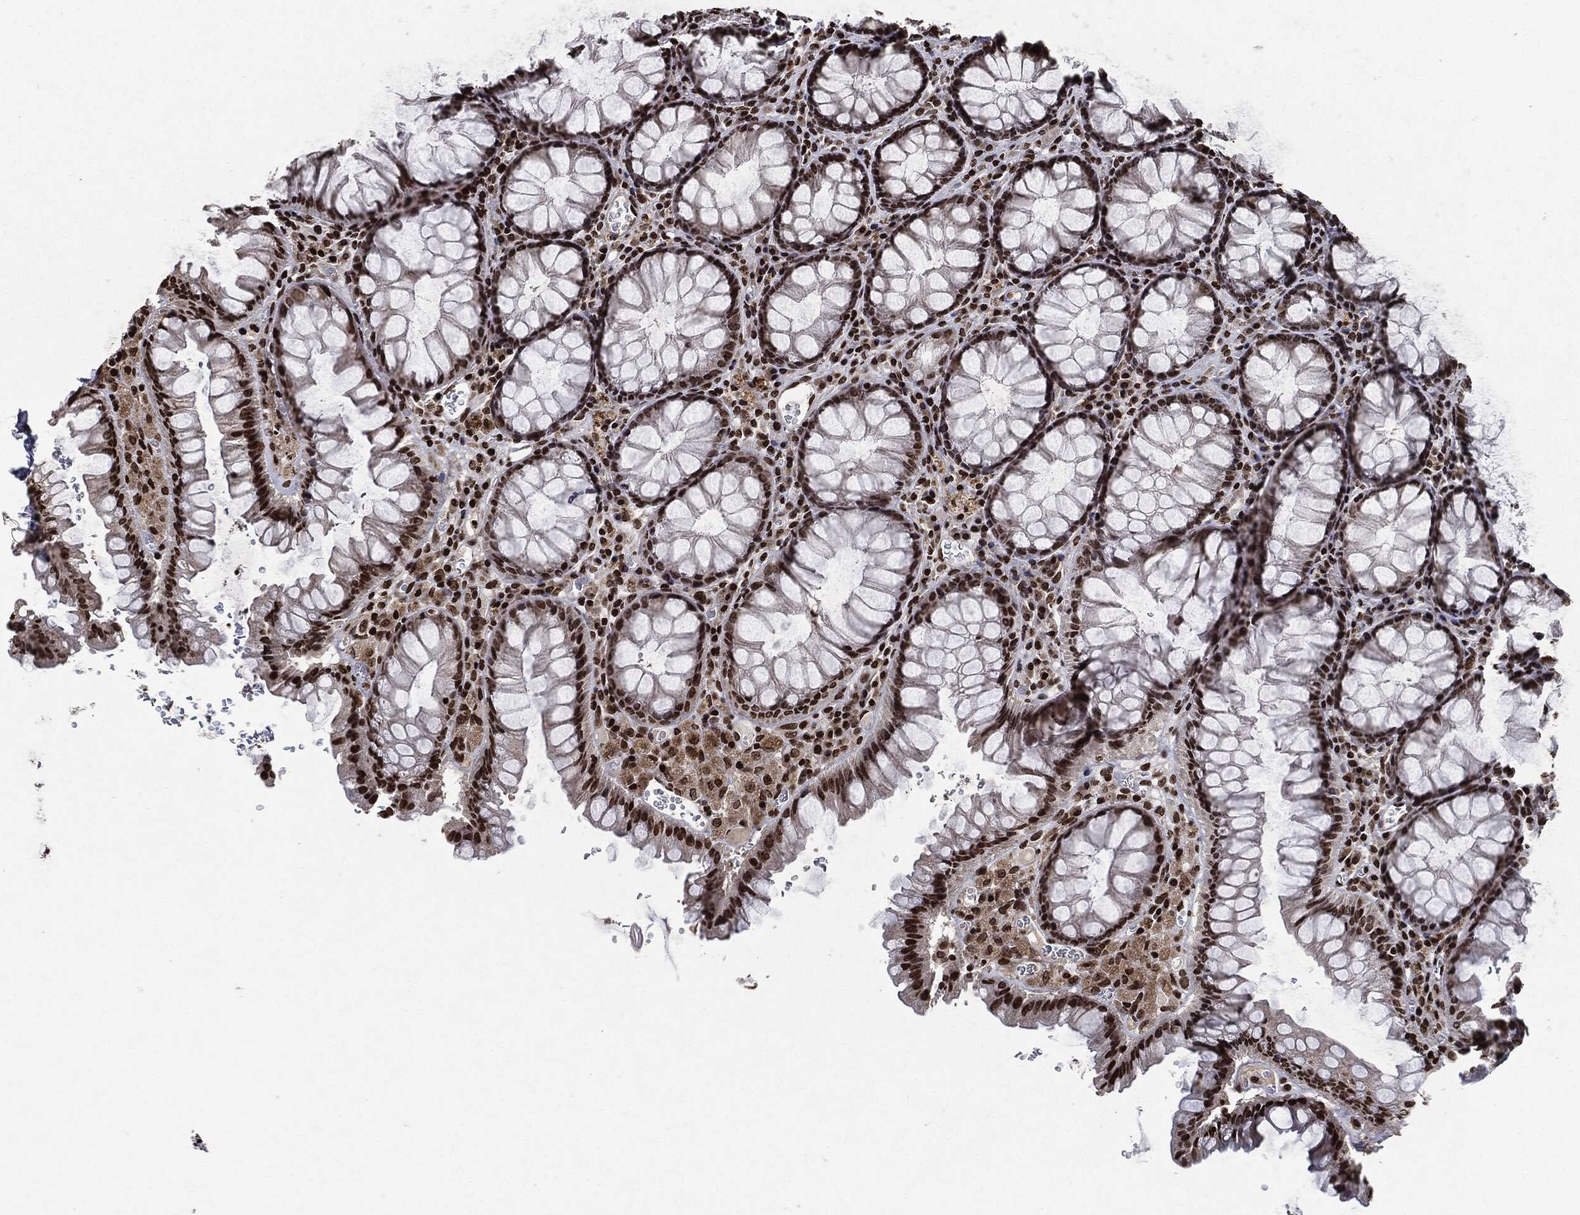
{"staining": {"intensity": "strong", "quantity": "25%-75%", "location": "nuclear"}, "tissue": "rectum", "cell_type": "Glandular cells", "image_type": "normal", "snomed": [{"axis": "morphology", "description": "Normal tissue, NOS"}, {"axis": "topography", "description": "Rectum"}], "caption": "An image showing strong nuclear positivity in about 25%-75% of glandular cells in unremarkable rectum, as visualized by brown immunohistochemical staining.", "gene": "JUN", "patient": {"sex": "female", "age": 68}}